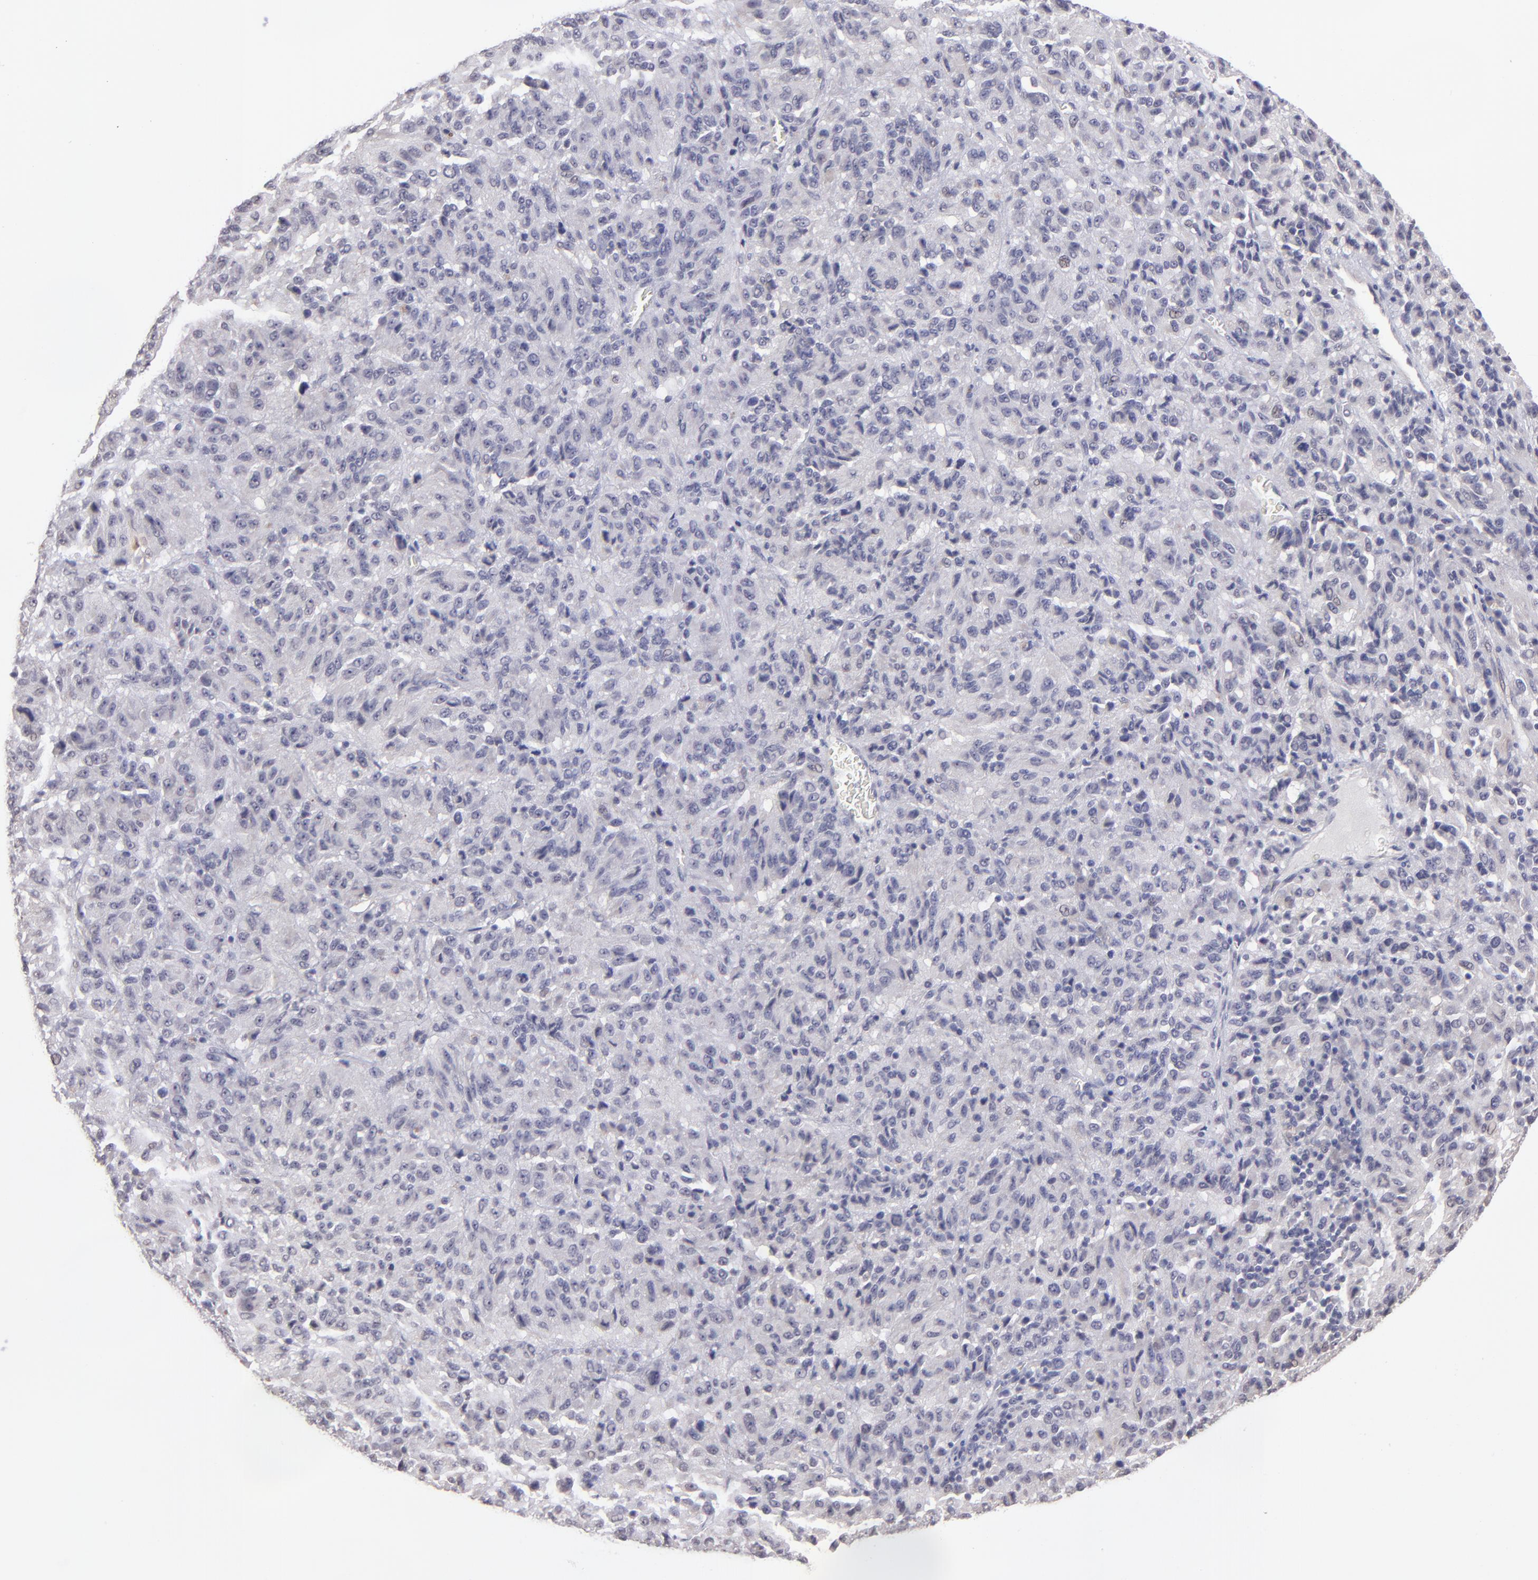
{"staining": {"intensity": "negative", "quantity": "none", "location": "none"}, "tissue": "melanoma", "cell_type": "Tumor cells", "image_type": "cancer", "snomed": [{"axis": "morphology", "description": "Malignant melanoma, Metastatic site"}, {"axis": "topography", "description": "Lung"}], "caption": "High magnification brightfield microscopy of melanoma stained with DAB (3,3'-diaminobenzidine) (brown) and counterstained with hematoxylin (blue): tumor cells show no significant staining.", "gene": "NRXN3", "patient": {"sex": "male", "age": 64}}